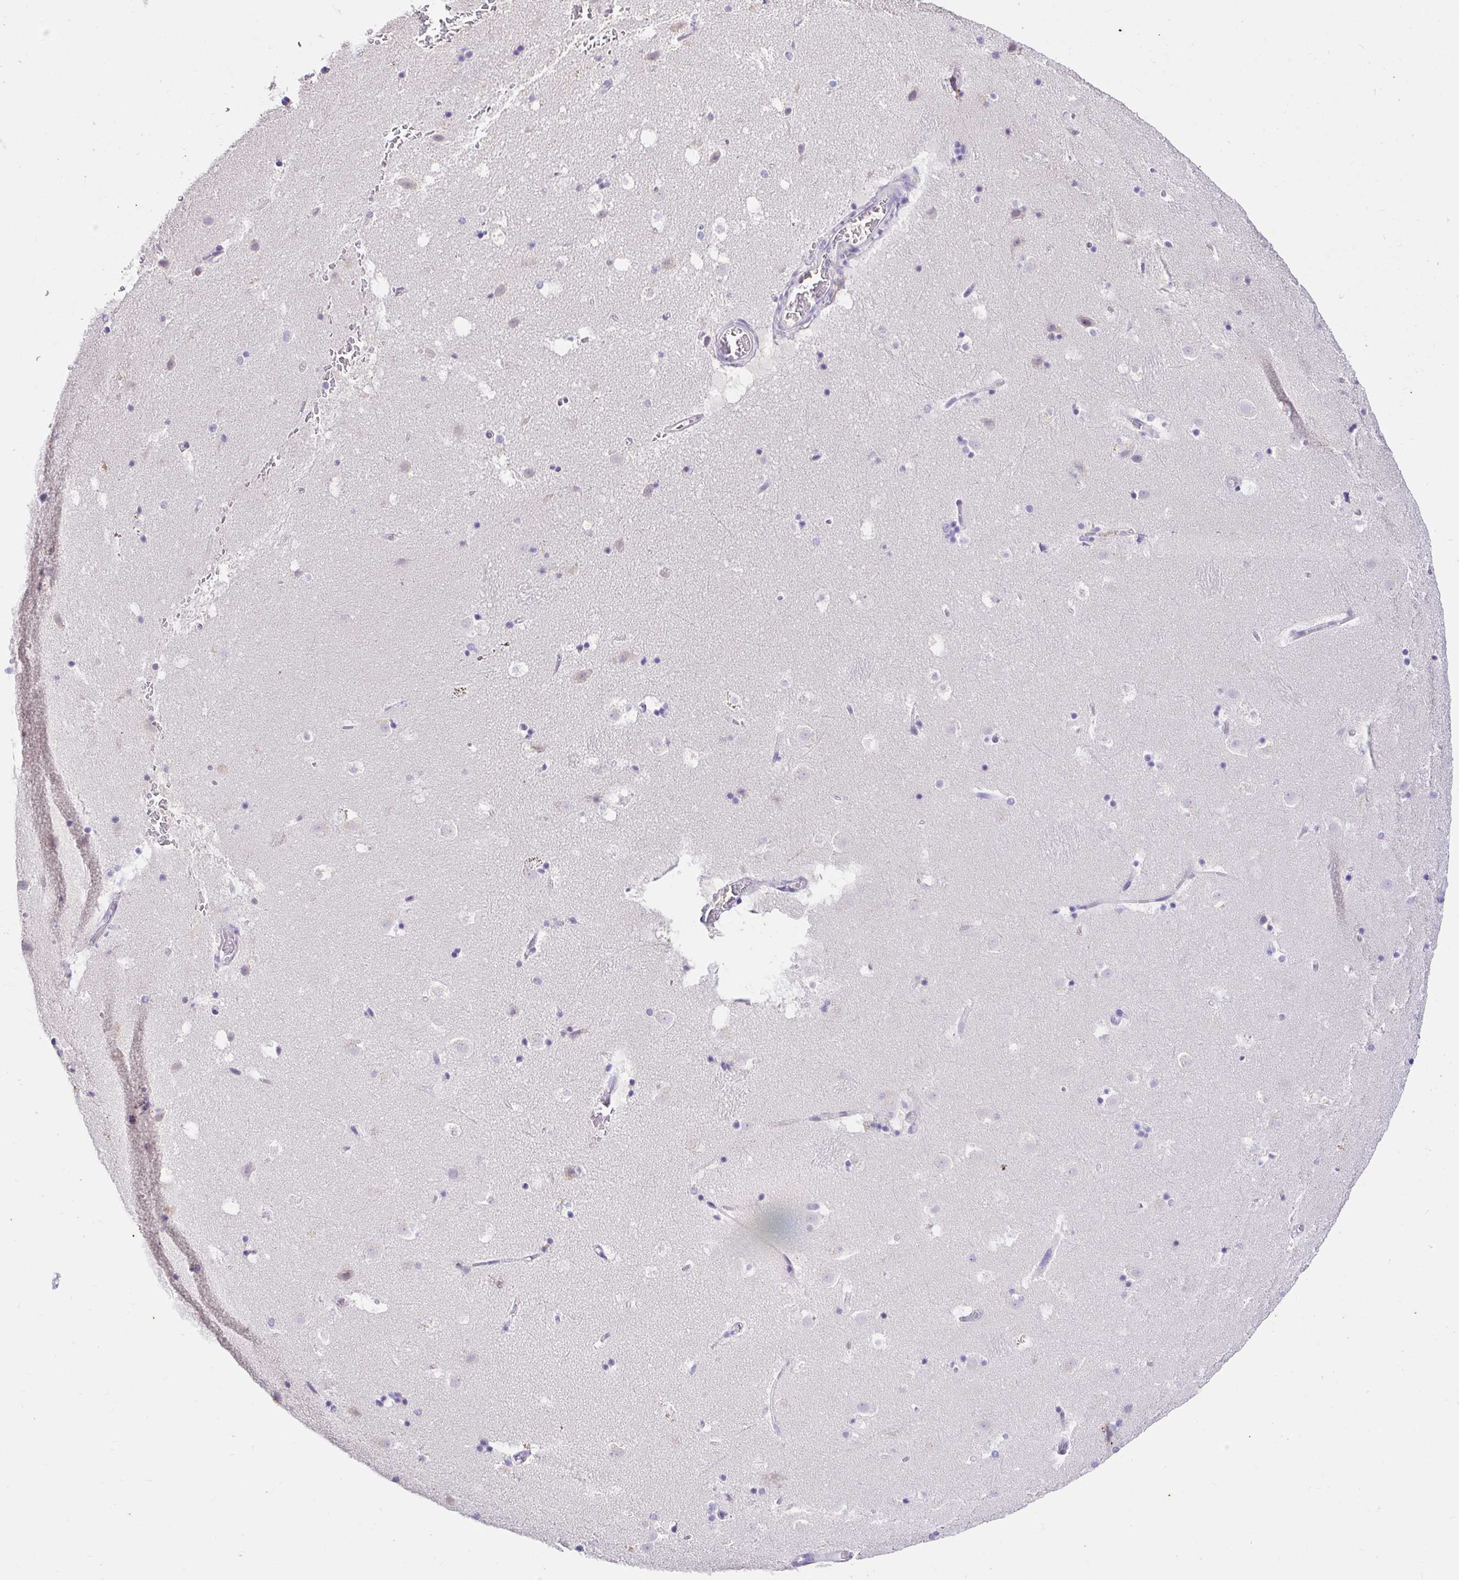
{"staining": {"intensity": "negative", "quantity": "none", "location": "none"}, "tissue": "caudate", "cell_type": "Glial cells", "image_type": "normal", "snomed": [{"axis": "morphology", "description": "Normal tissue, NOS"}, {"axis": "topography", "description": "Lateral ventricle wall"}], "caption": "A histopathology image of human caudate is negative for staining in glial cells. (DAB (3,3'-diaminobenzidine) immunohistochemistry with hematoxylin counter stain).", "gene": "CDO1", "patient": {"sex": "male", "age": 37}}